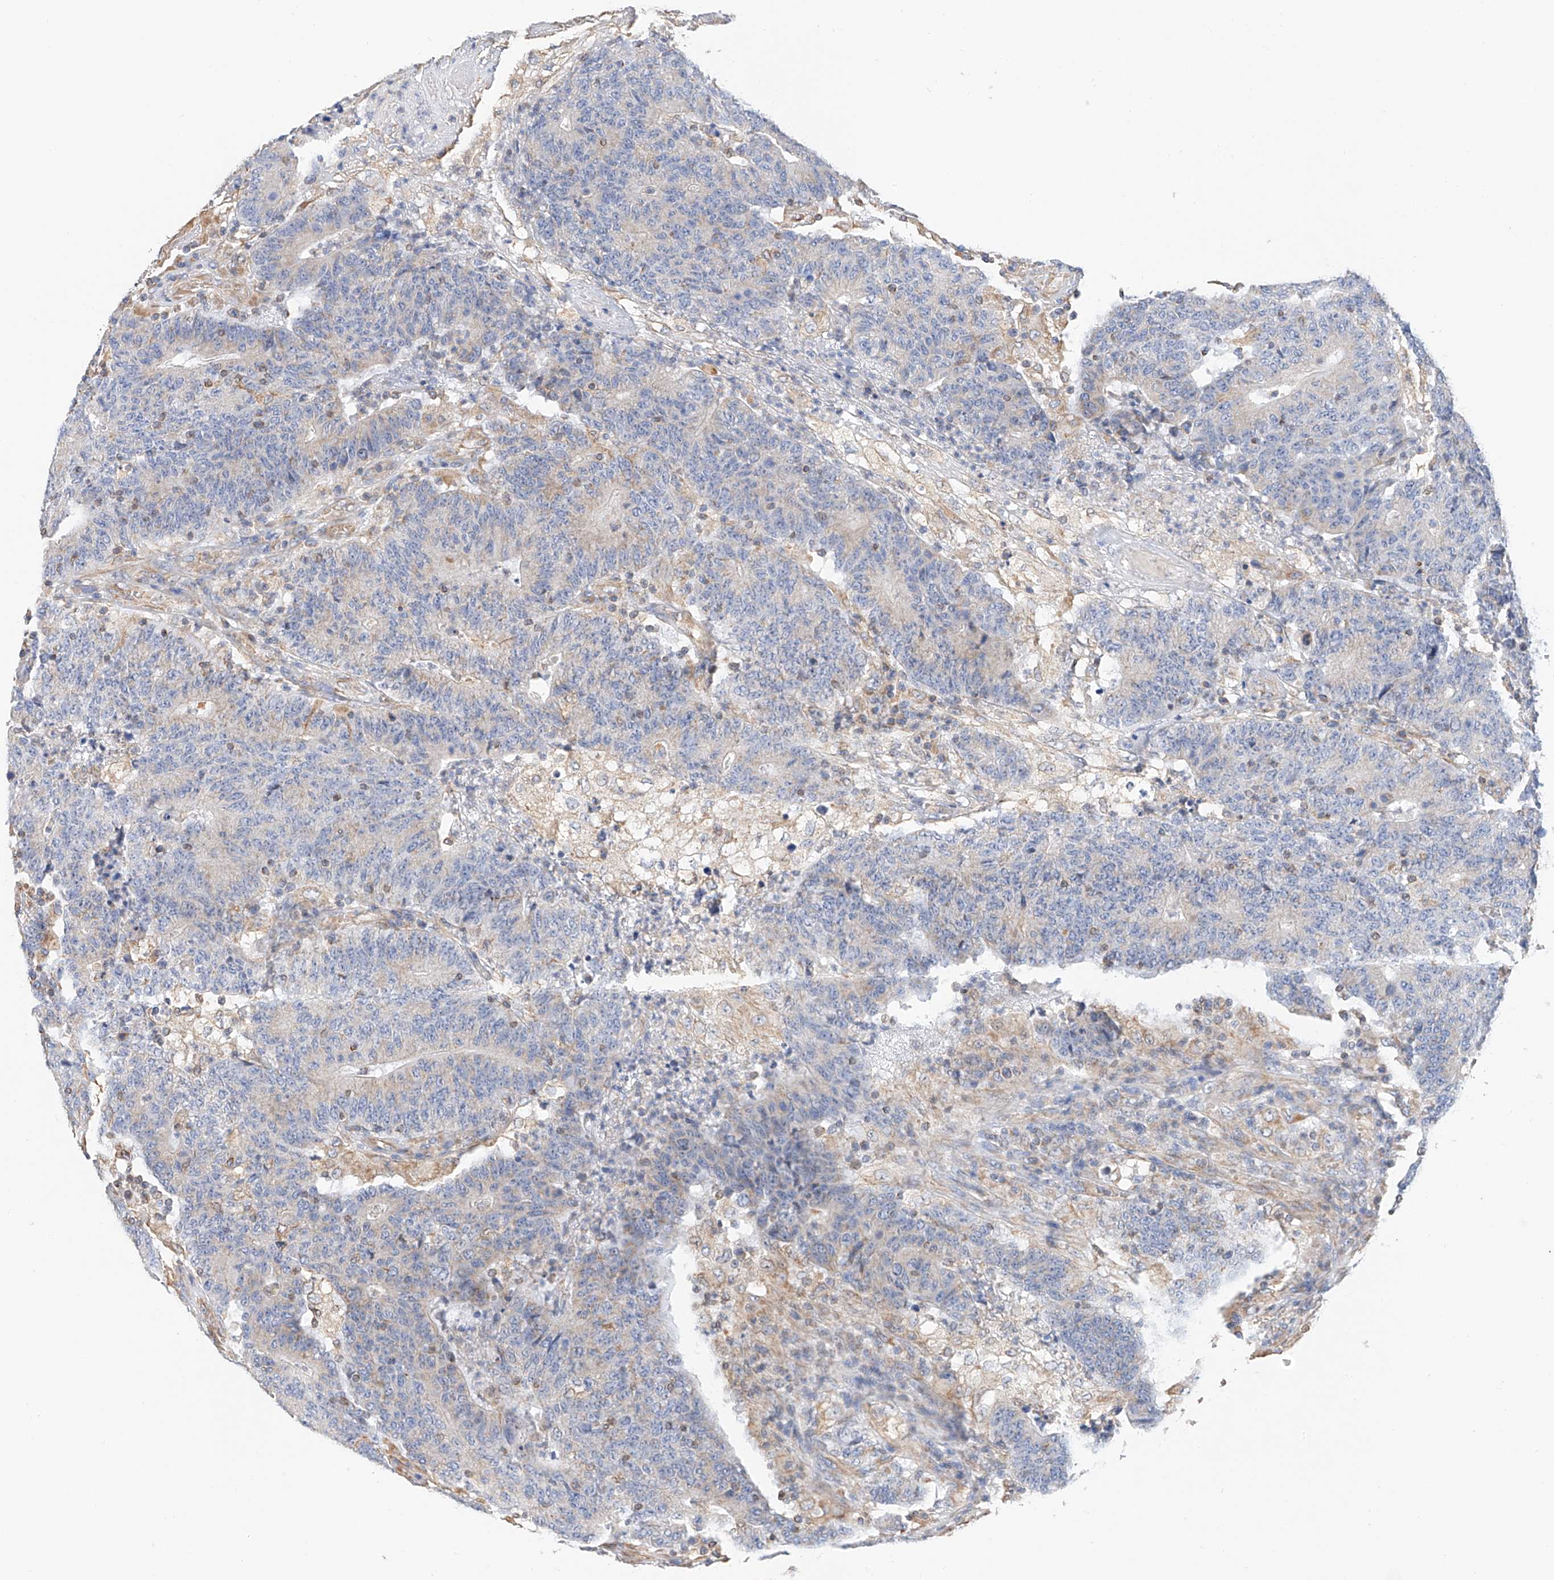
{"staining": {"intensity": "negative", "quantity": "none", "location": "none"}, "tissue": "colorectal cancer", "cell_type": "Tumor cells", "image_type": "cancer", "snomed": [{"axis": "morphology", "description": "Normal tissue, NOS"}, {"axis": "morphology", "description": "Adenocarcinoma, NOS"}, {"axis": "topography", "description": "Colon"}], "caption": "Histopathology image shows no protein positivity in tumor cells of colorectal adenocarcinoma tissue. (Brightfield microscopy of DAB (3,3'-diaminobenzidine) immunohistochemistry at high magnification).", "gene": "NDUFV3", "patient": {"sex": "female", "age": 75}}